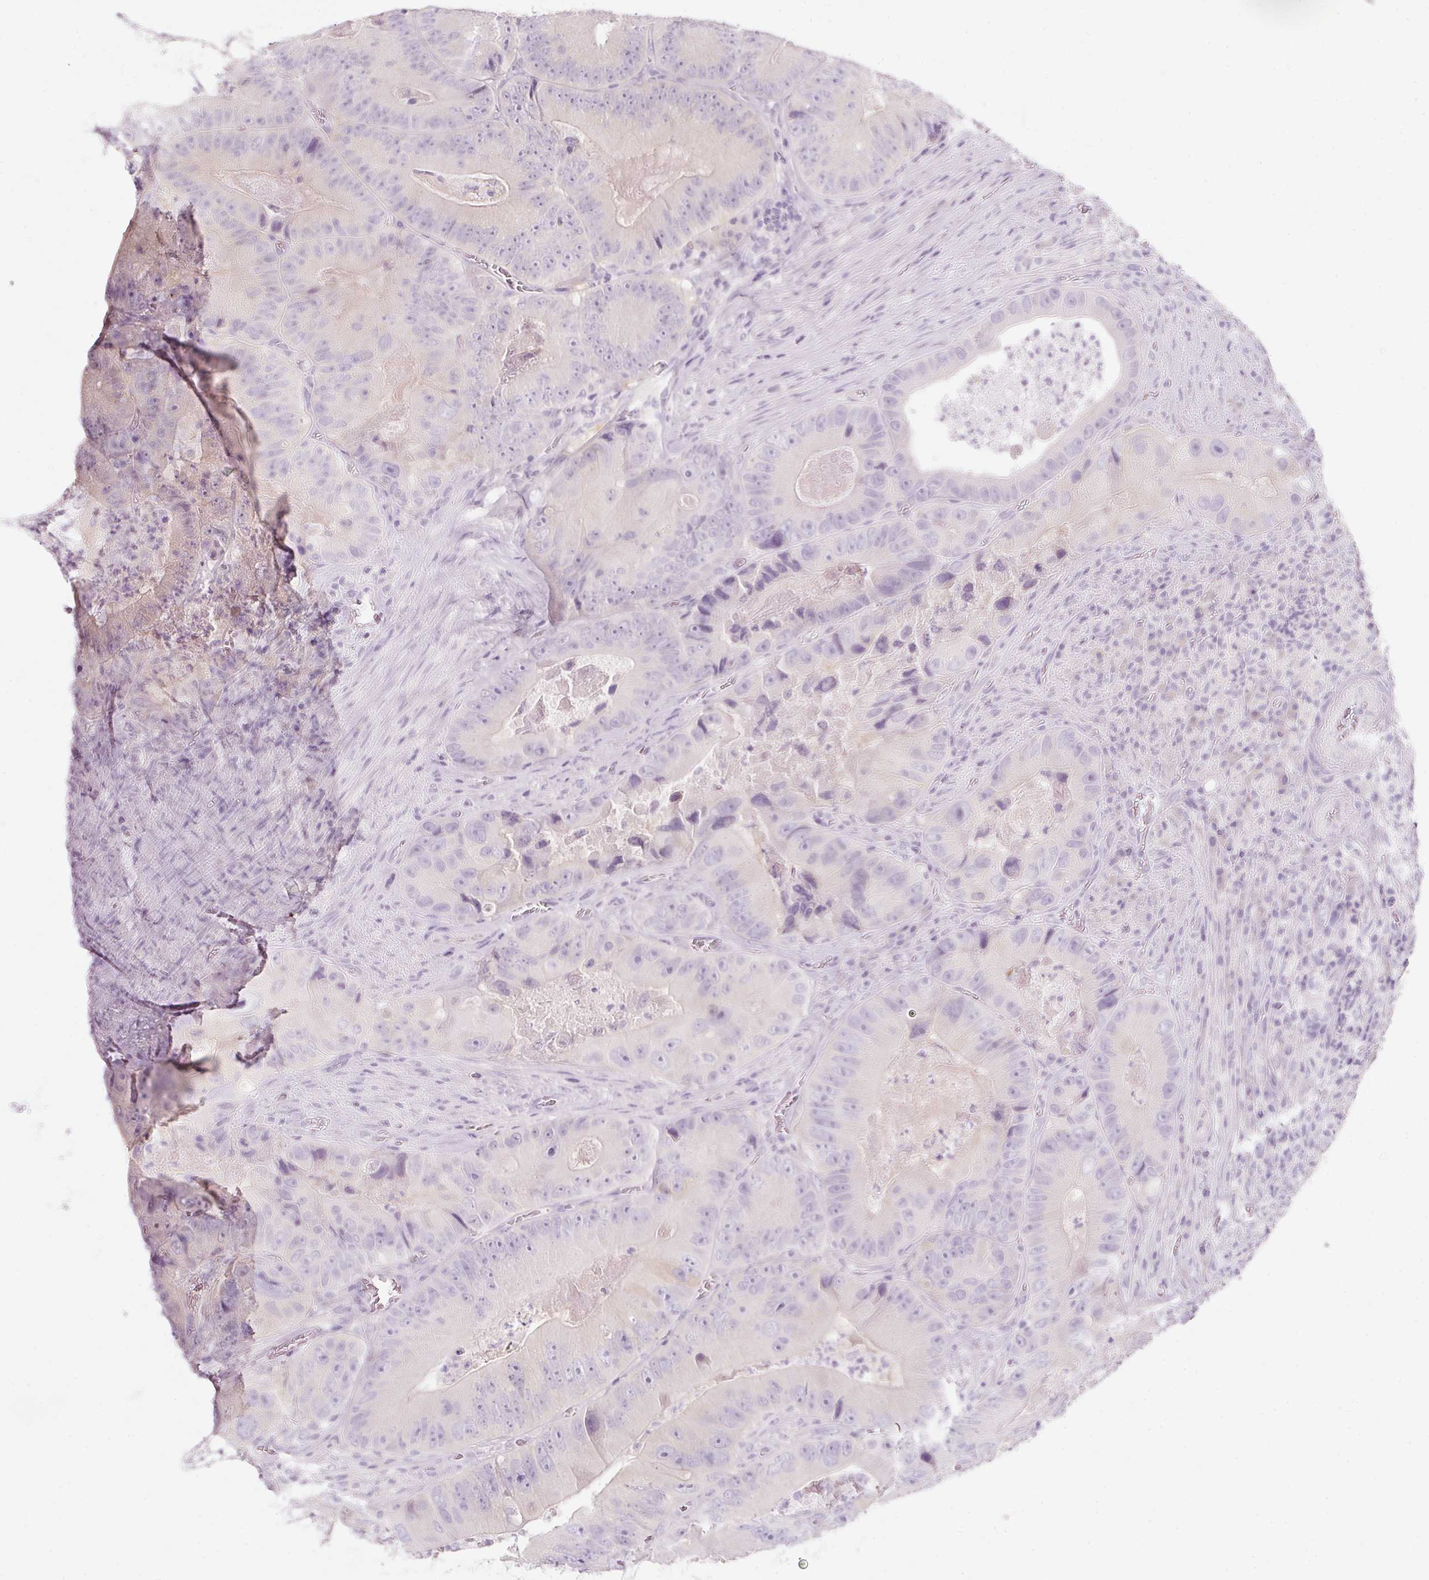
{"staining": {"intensity": "negative", "quantity": "none", "location": "none"}, "tissue": "colorectal cancer", "cell_type": "Tumor cells", "image_type": "cancer", "snomed": [{"axis": "morphology", "description": "Adenocarcinoma, NOS"}, {"axis": "topography", "description": "Colon"}], "caption": "Tumor cells are negative for brown protein staining in colorectal adenocarcinoma.", "gene": "SLC2A2", "patient": {"sex": "female", "age": 86}}